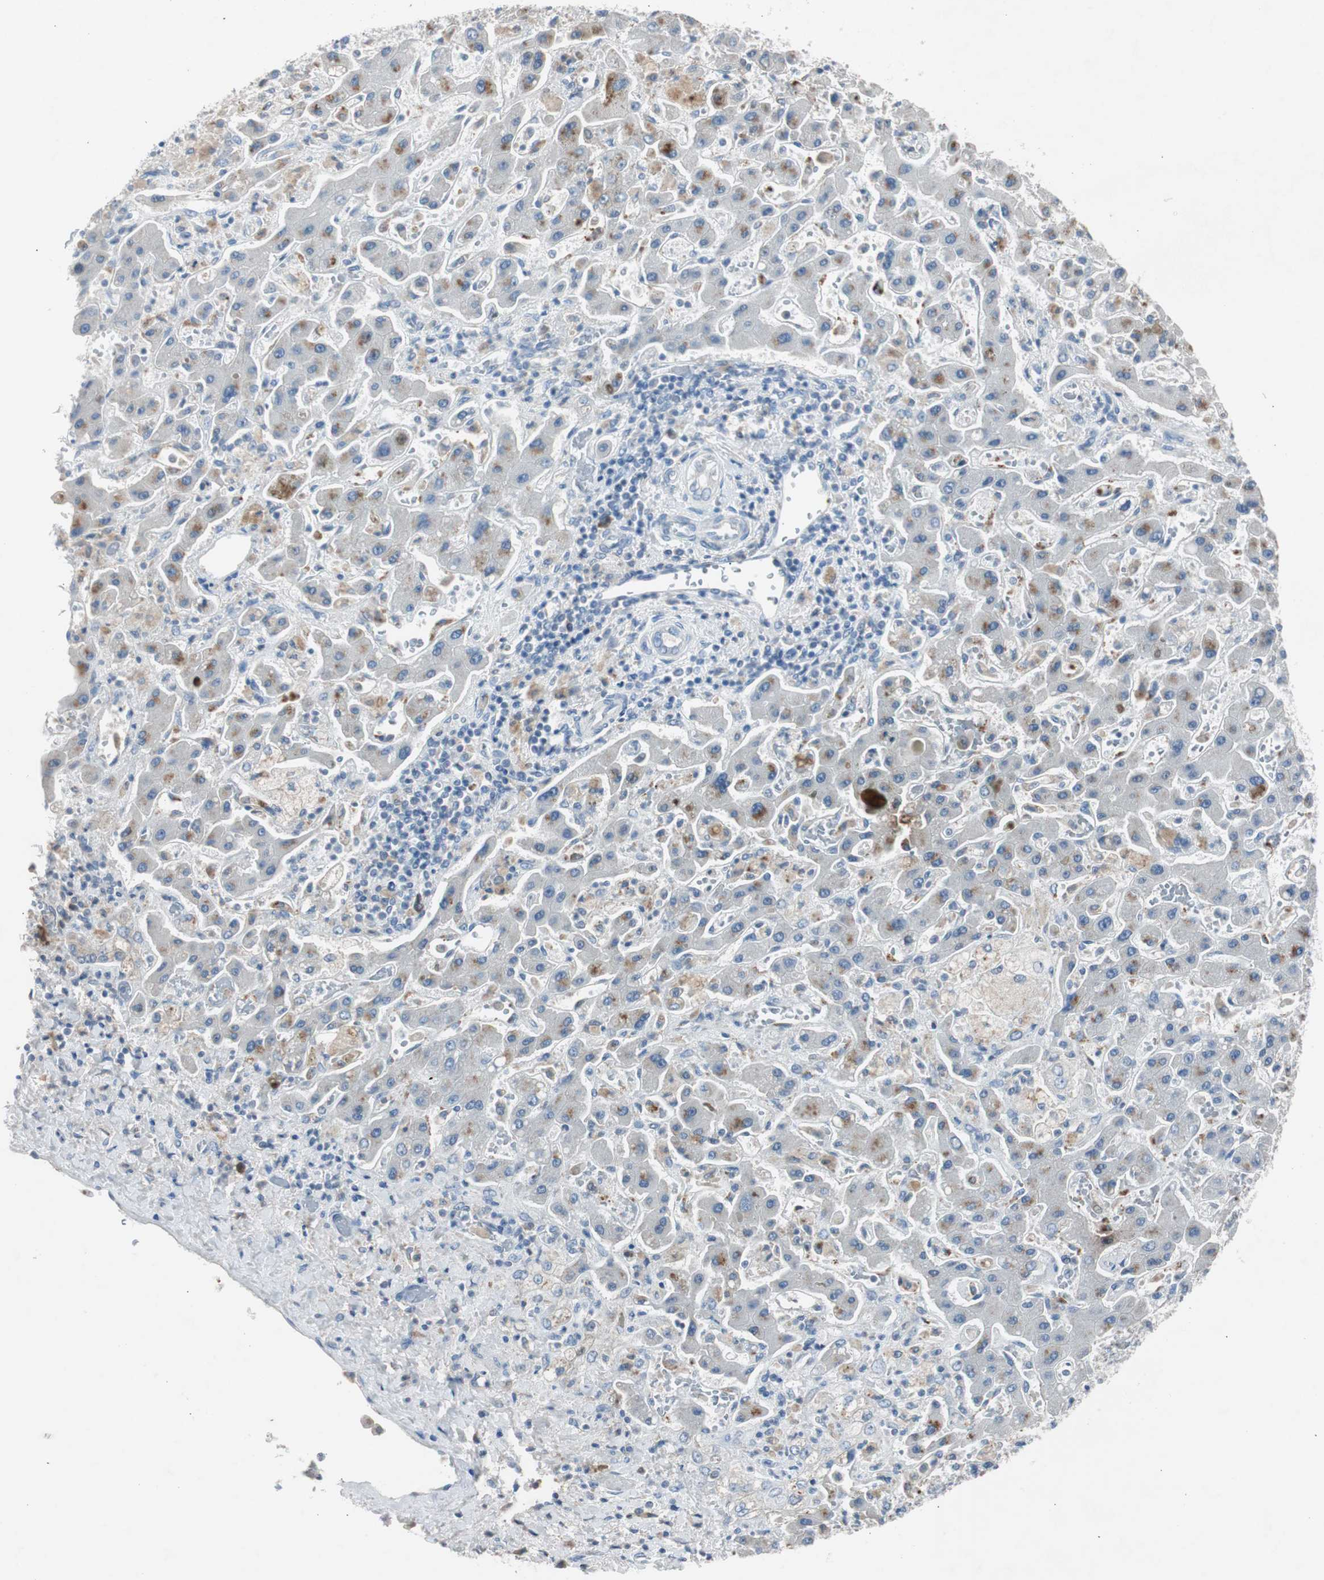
{"staining": {"intensity": "weak", "quantity": "<25%", "location": "cytoplasmic/membranous"}, "tissue": "liver cancer", "cell_type": "Tumor cells", "image_type": "cancer", "snomed": [{"axis": "morphology", "description": "Cholangiocarcinoma"}, {"axis": "topography", "description": "Liver"}], "caption": "Immunohistochemical staining of liver cancer demonstrates no significant positivity in tumor cells. Brightfield microscopy of immunohistochemistry stained with DAB (3,3'-diaminobenzidine) (brown) and hematoxylin (blue), captured at high magnification.", "gene": "TK1", "patient": {"sex": "male", "age": 50}}